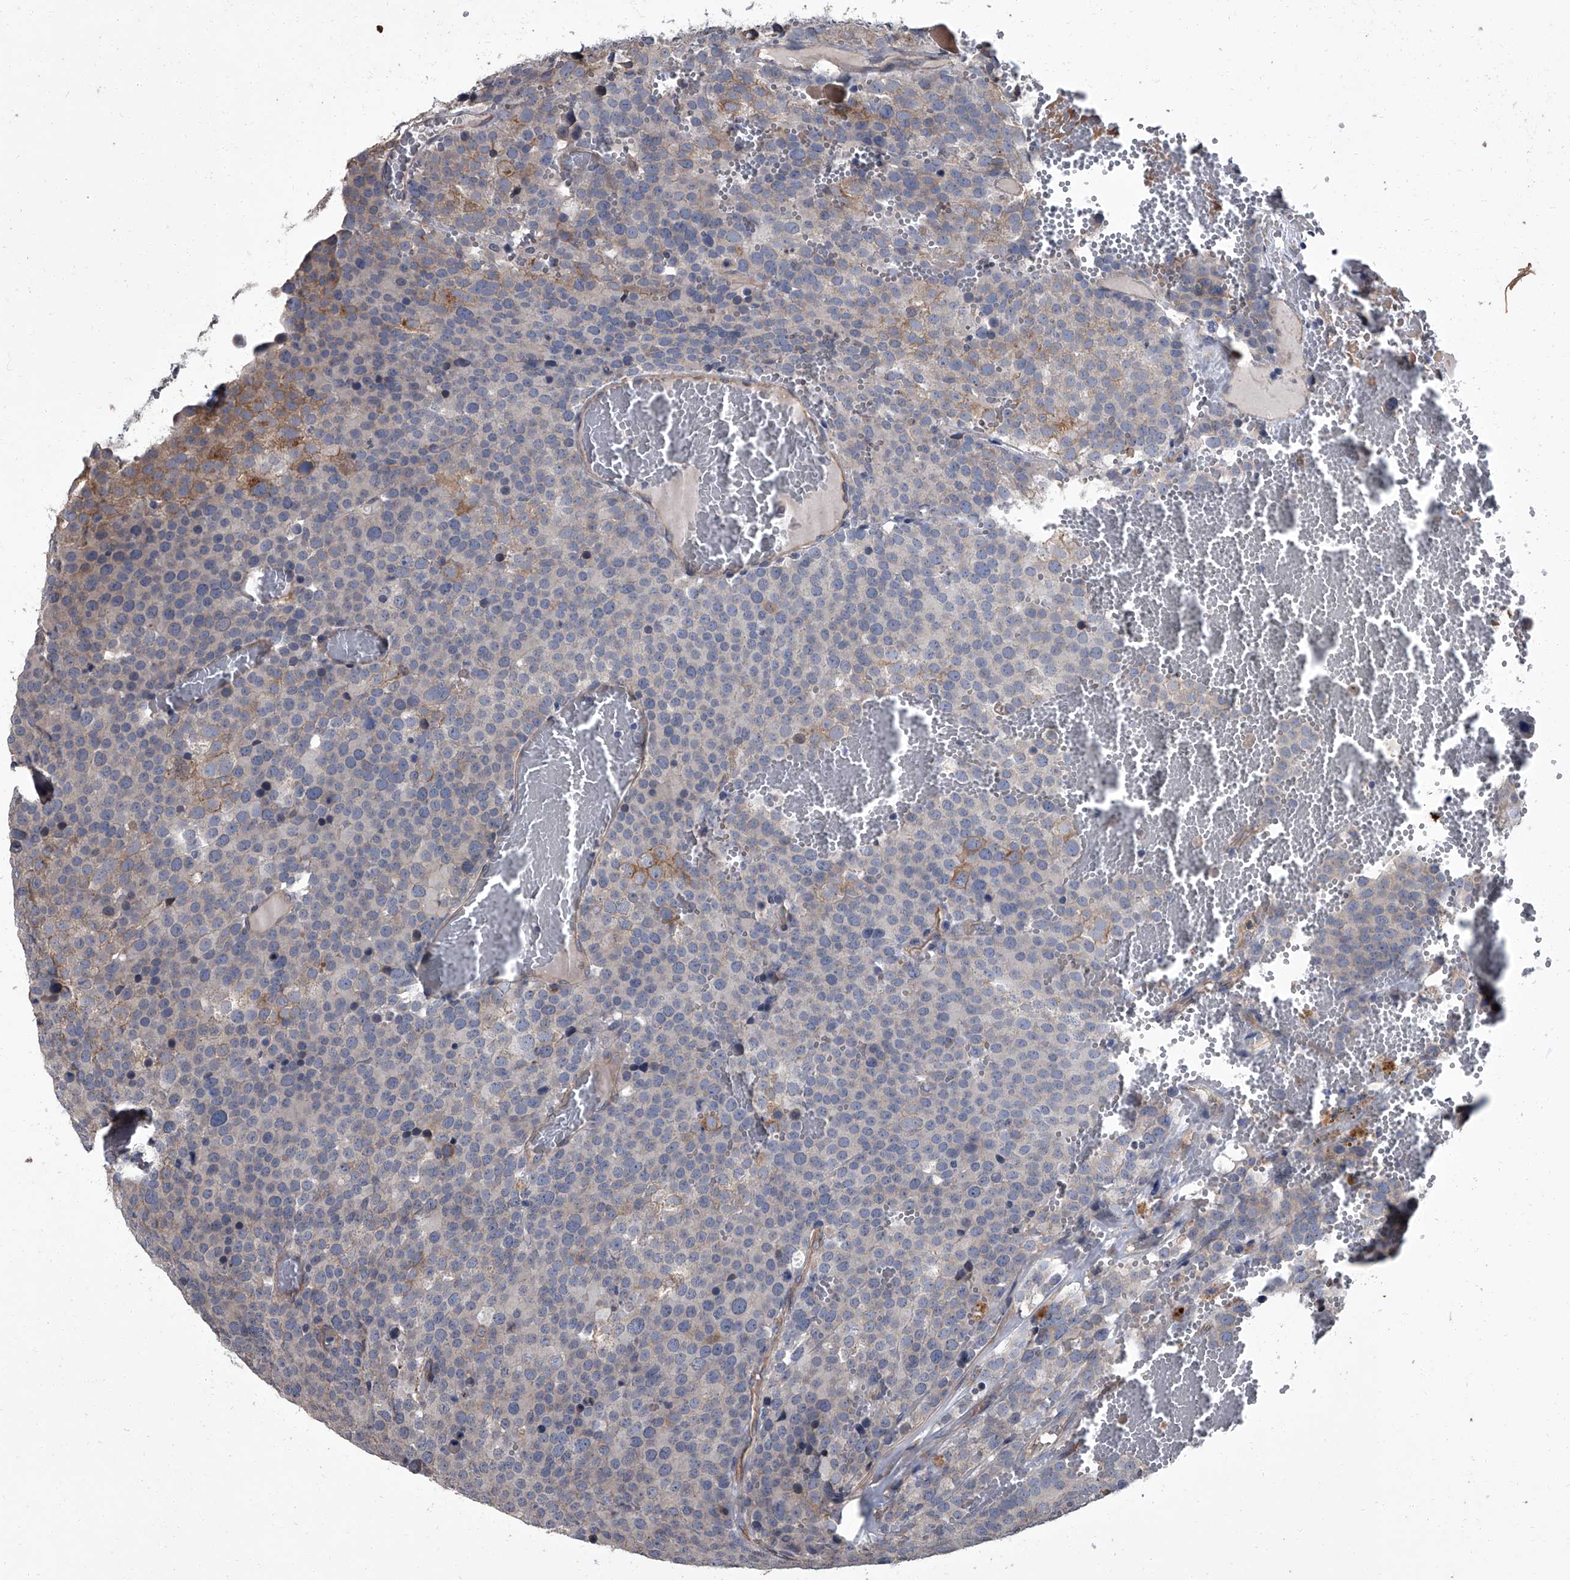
{"staining": {"intensity": "moderate", "quantity": "<25%", "location": "cytoplasmic/membranous"}, "tissue": "testis cancer", "cell_type": "Tumor cells", "image_type": "cancer", "snomed": [{"axis": "morphology", "description": "Seminoma, NOS"}, {"axis": "topography", "description": "Testis"}], "caption": "Tumor cells show moderate cytoplasmic/membranous positivity in about <25% of cells in testis cancer.", "gene": "SIRT4", "patient": {"sex": "male", "age": 71}}